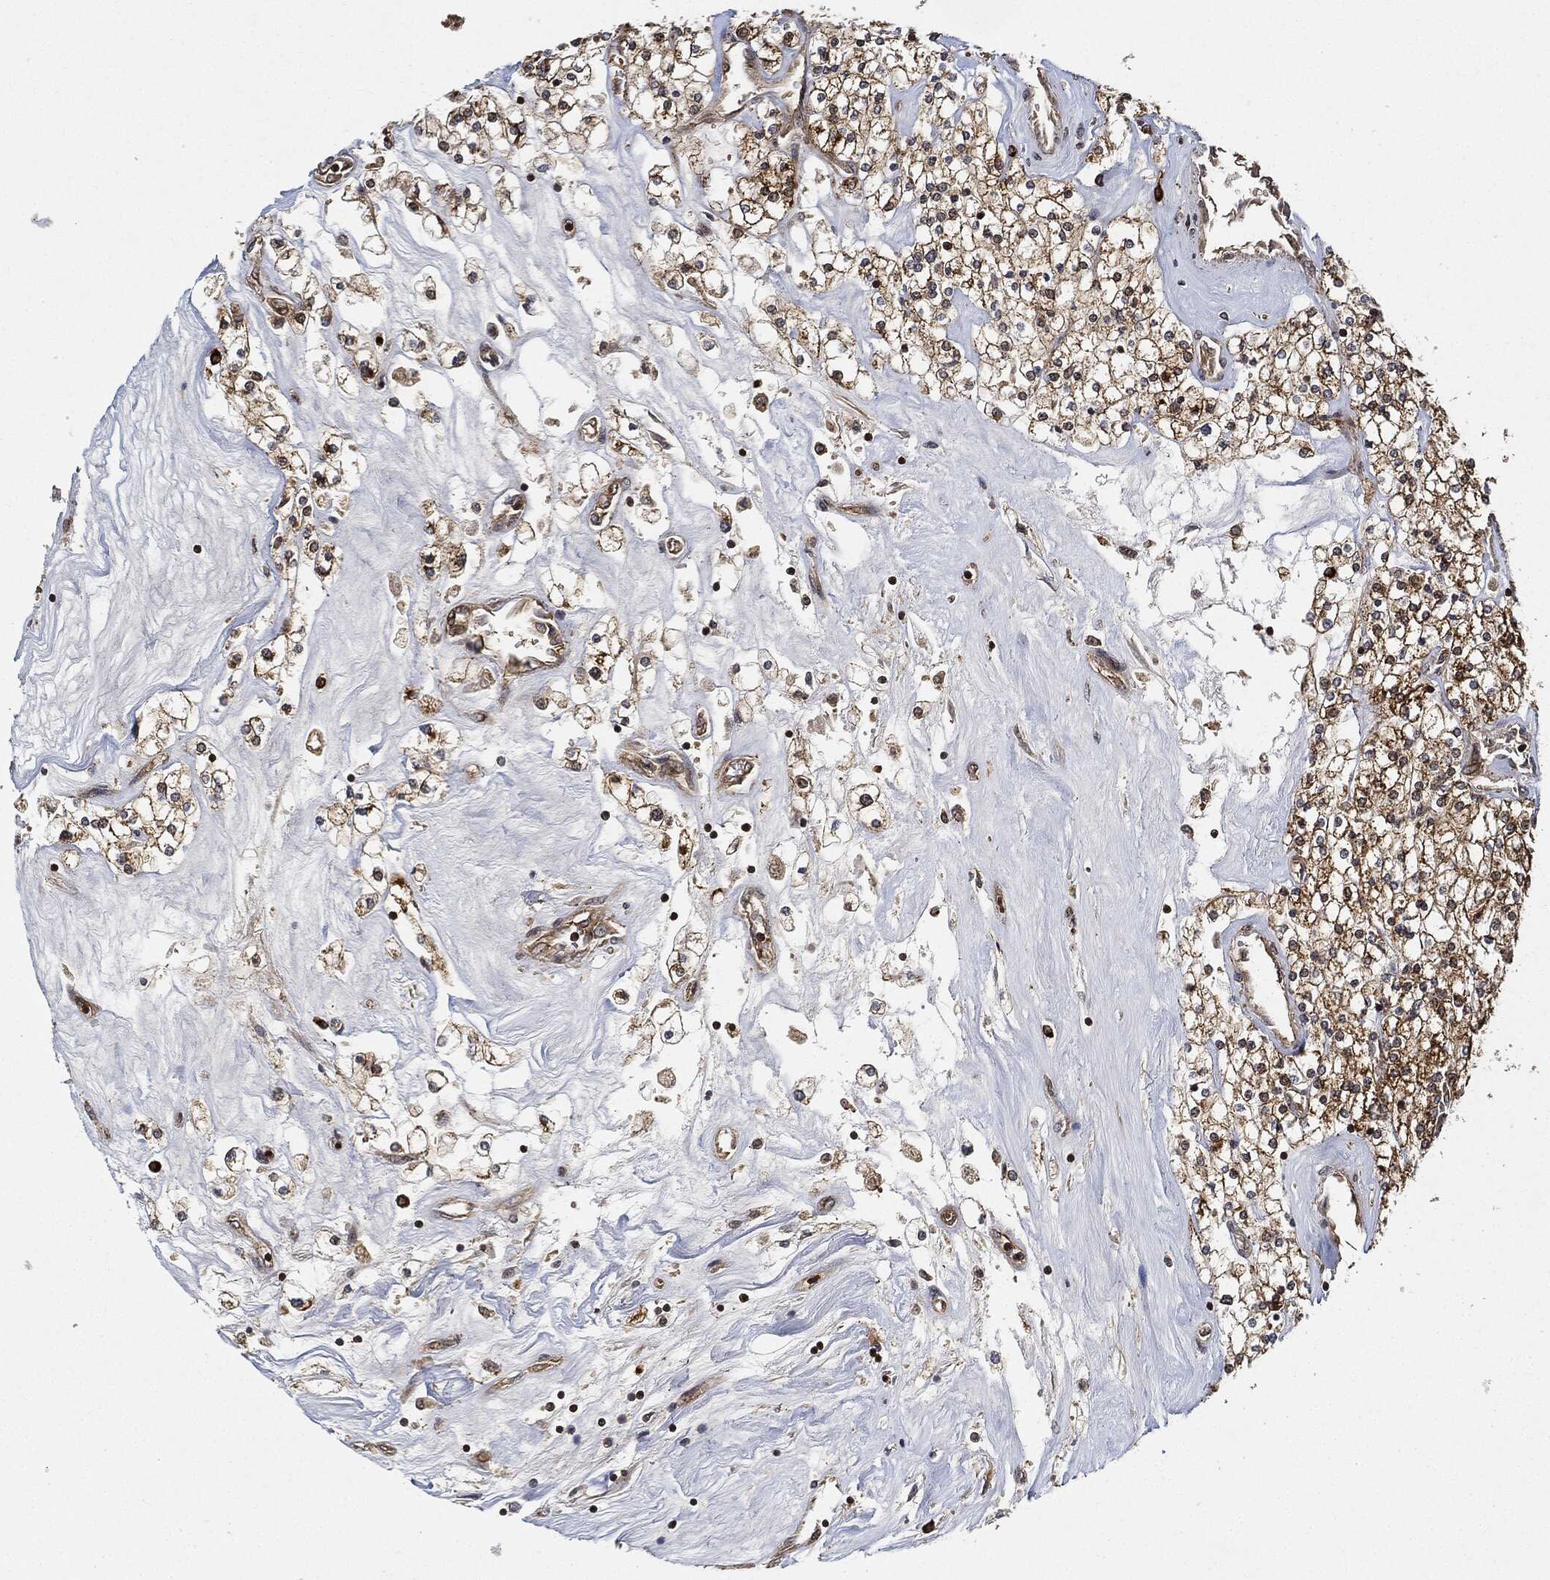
{"staining": {"intensity": "strong", "quantity": "25%-75%", "location": "cytoplasmic/membranous"}, "tissue": "renal cancer", "cell_type": "Tumor cells", "image_type": "cancer", "snomed": [{"axis": "morphology", "description": "Adenocarcinoma, NOS"}, {"axis": "topography", "description": "Kidney"}], "caption": "Human renal cancer stained for a protein (brown) displays strong cytoplasmic/membranous positive expression in approximately 25%-75% of tumor cells.", "gene": "MAP3K3", "patient": {"sex": "male", "age": 80}}